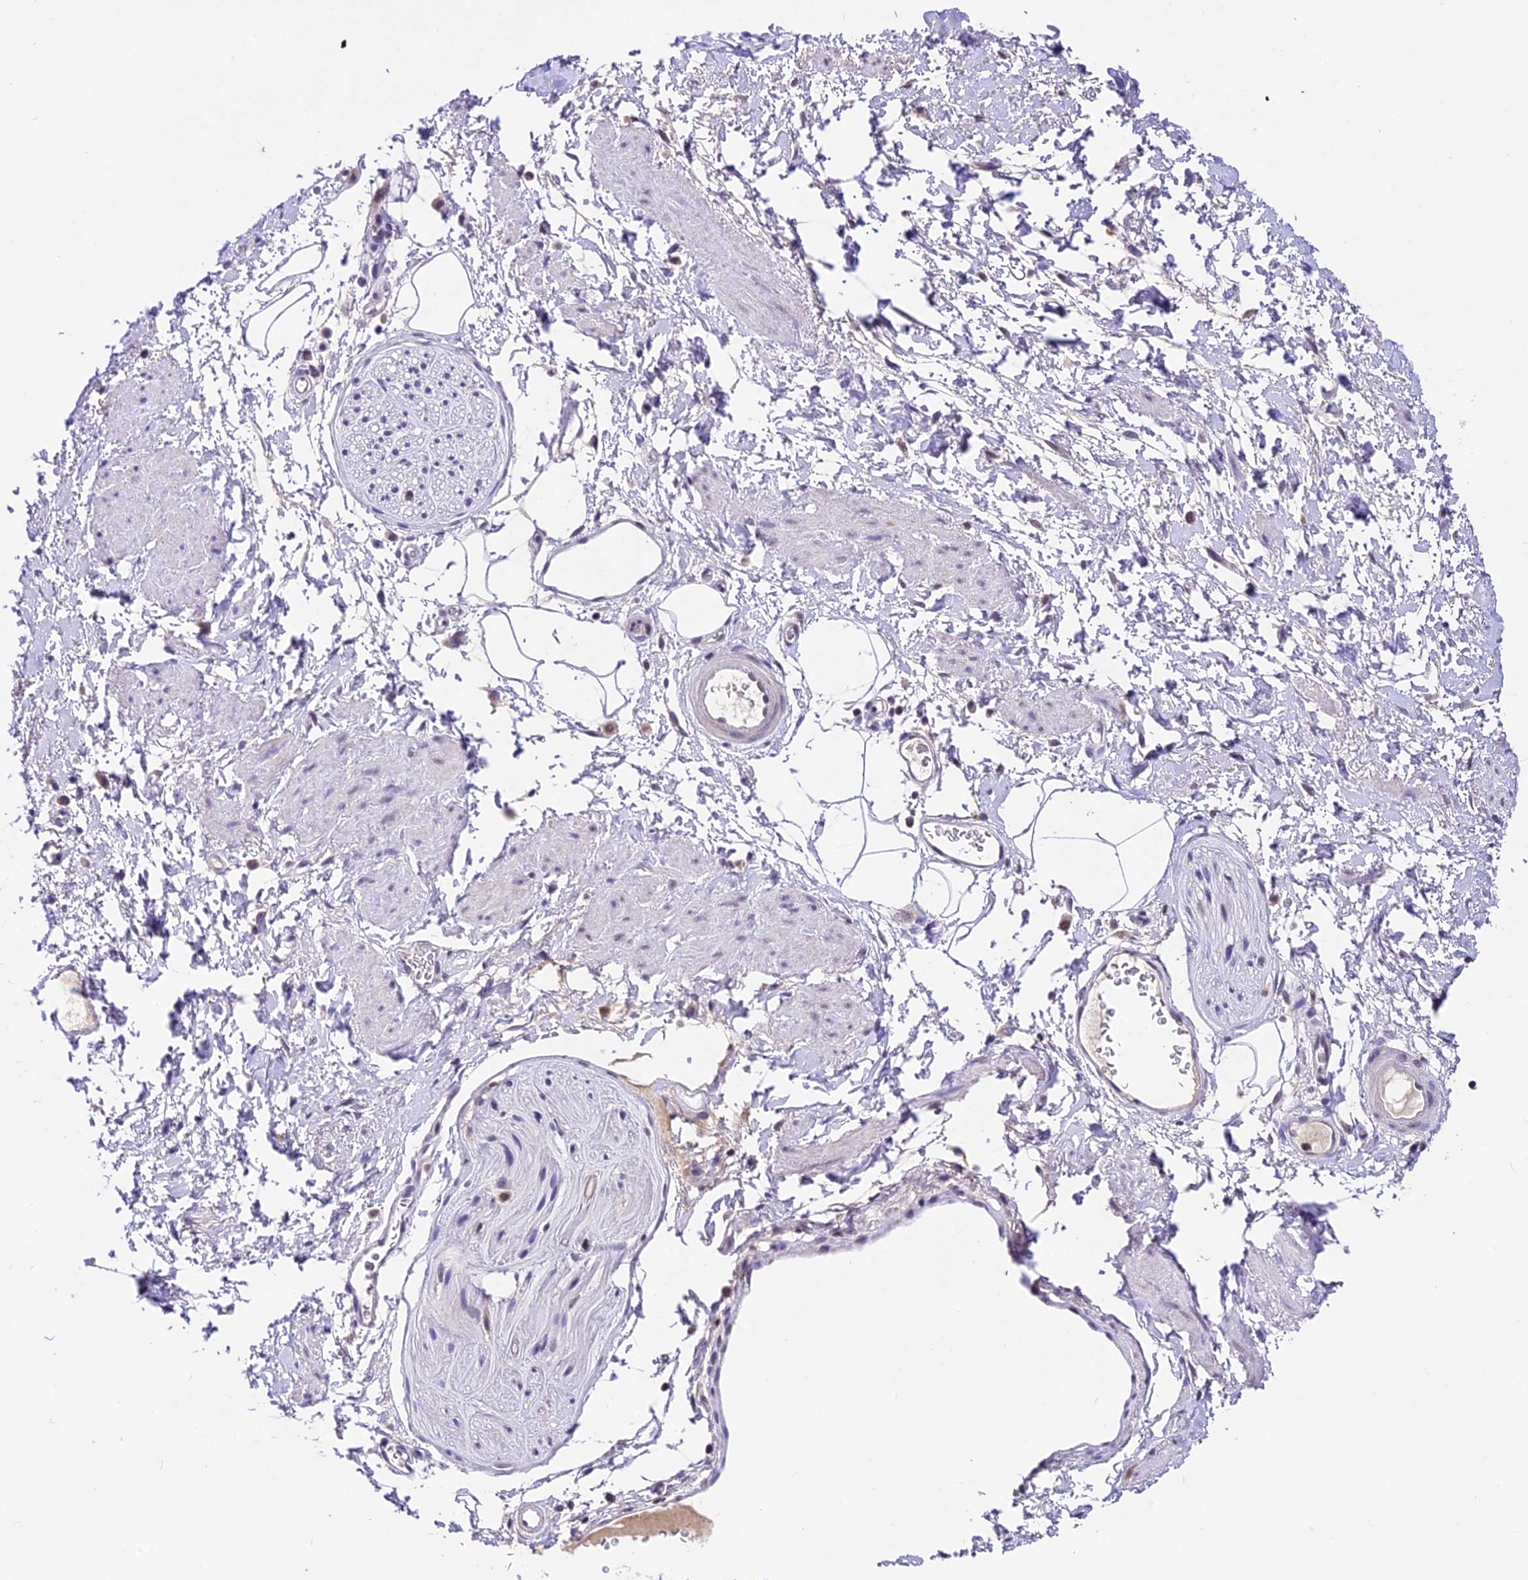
{"staining": {"intensity": "negative", "quantity": "none", "location": "none"}, "tissue": "adipose tissue", "cell_type": "Adipocytes", "image_type": "normal", "snomed": [{"axis": "morphology", "description": "Normal tissue, NOS"}, {"axis": "morphology", "description": "Adenocarcinoma, NOS"}, {"axis": "topography", "description": "Rectum"}, {"axis": "topography", "description": "Vagina"}, {"axis": "topography", "description": "Peripheral nerve tissue"}], "caption": "Immunohistochemical staining of benign adipose tissue reveals no significant staining in adipocytes. (DAB (3,3'-diaminobenzidine) immunohistochemistry (IHC) visualized using brightfield microscopy, high magnification).", "gene": "CARS2", "patient": {"sex": "female", "age": 71}}